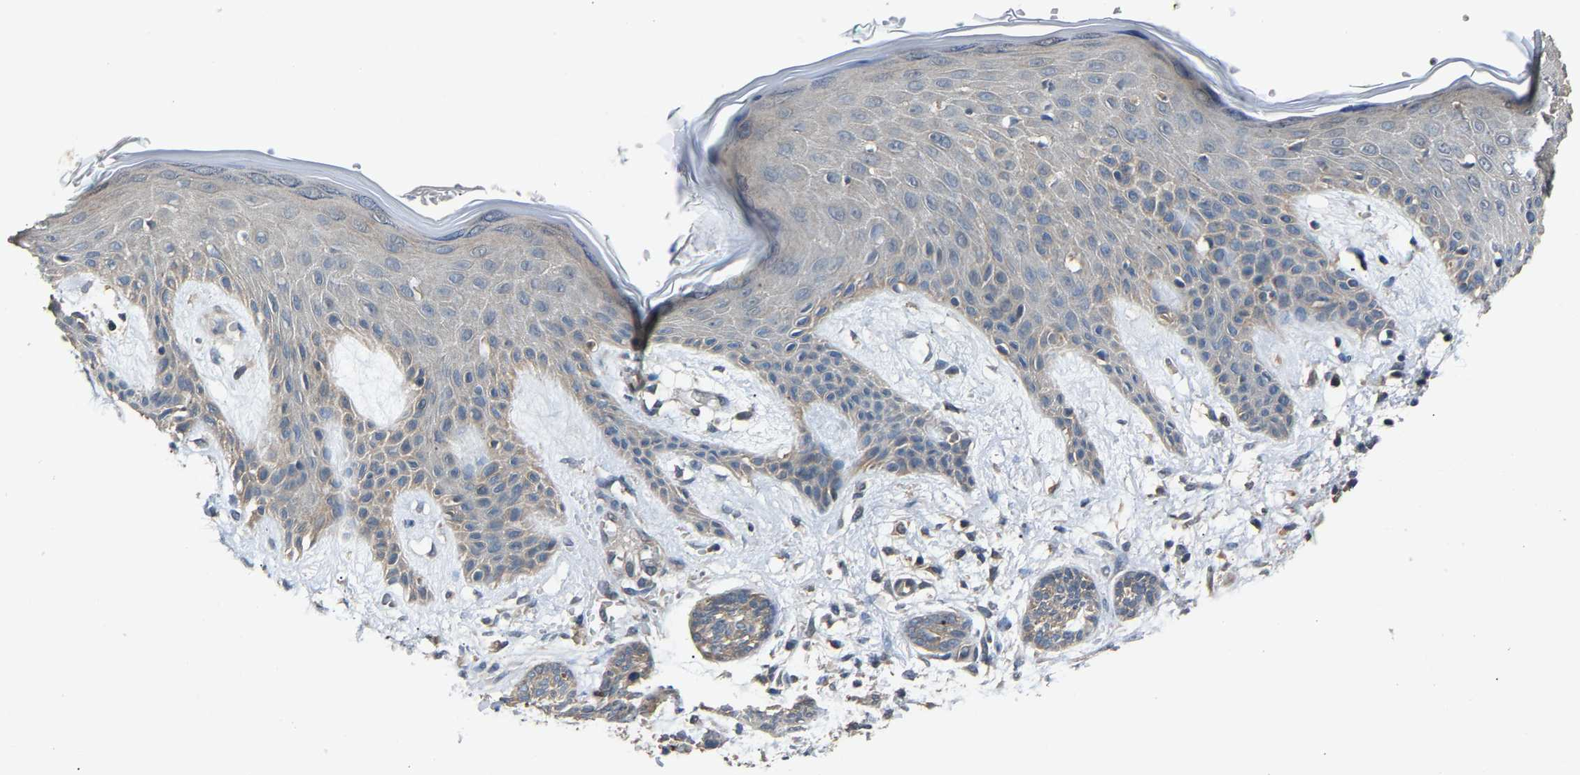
{"staining": {"intensity": "weak", "quantity": "25%-75%", "location": "cytoplasmic/membranous"}, "tissue": "skin cancer", "cell_type": "Tumor cells", "image_type": "cancer", "snomed": [{"axis": "morphology", "description": "Basal cell carcinoma"}, {"axis": "topography", "description": "Skin"}], "caption": "Protein staining by IHC displays weak cytoplasmic/membranous expression in about 25%-75% of tumor cells in basal cell carcinoma (skin). The protein is shown in brown color, while the nuclei are stained blue.", "gene": "ABCC9", "patient": {"sex": "female", "age": 59}}